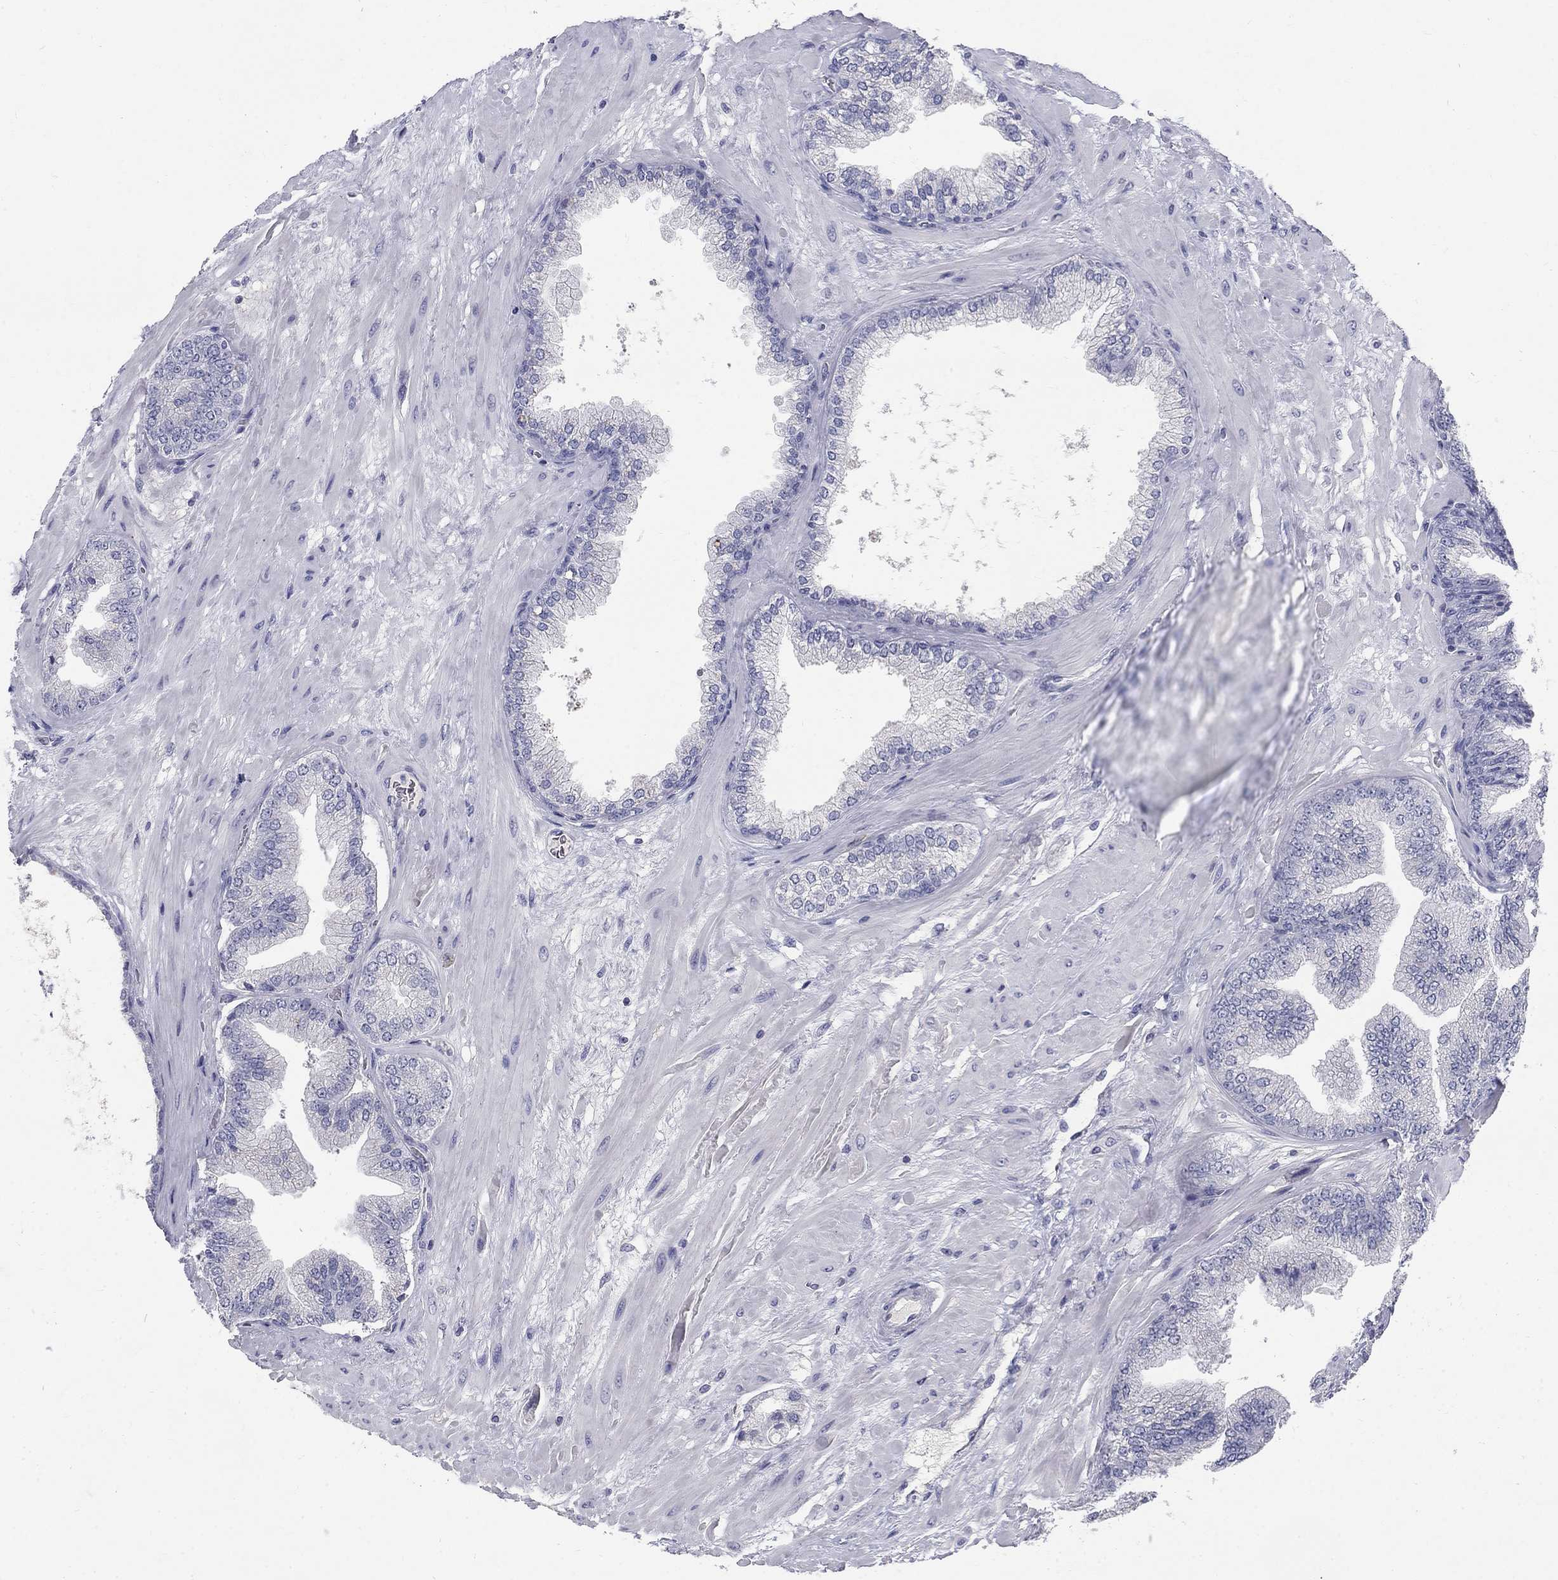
{"staining": {"intensity": "negative", "quantity": "none", "location": "none"}, "tissue": "prostate cancer", "cell_type": "Tumor cells", "image_type": "cancer", "snomed": [{"axis": "morphology", "description": "Adenocarcinoma, Low grade"}, {"axis": "topography", "description": "Prostate"}], "caption": "A photomicrograph of prostate adenocarcinoma (low-grade) stained for a protein exhibits no brown staining in tumor cells.", "gene": "PTH1R", "patient": {"sex": "male", "age": 72}}